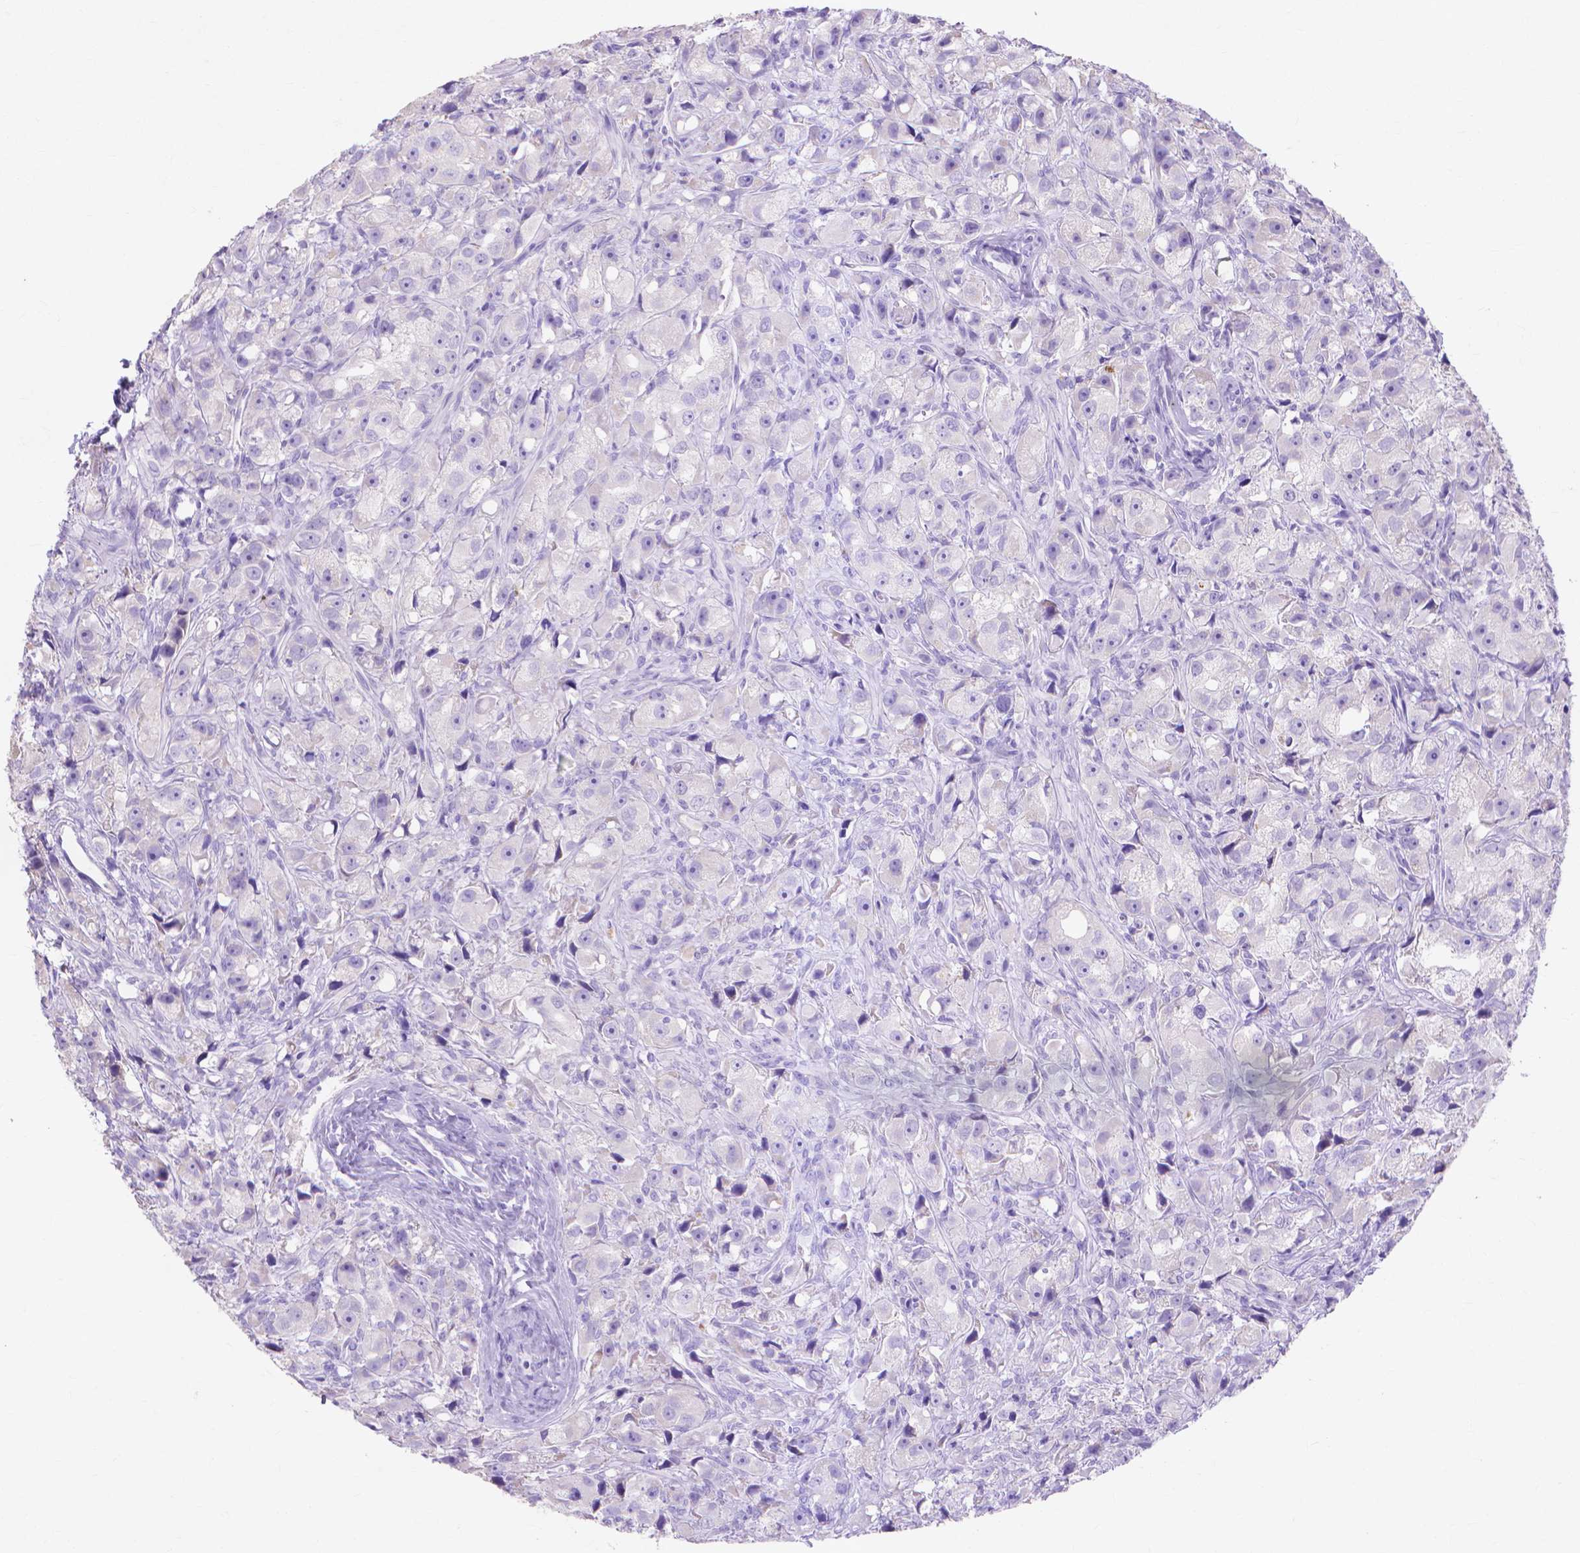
{"staining": {"intensity": "negative", "quantity": "none", "location": "none"}, "tissue": "prostate cancer", "cell_type": "Tumor cells", "image_type": "cancer", "snomed": [{"axis": "morphology", "description": "Adenocarcinoma, High grade"}, {"axis": "topography", "description": "Prostate"}], "caption": "DAB immunohistochemical staining of prostate cancer (adenocarcinoma (high-grade)) exhibits no significant expression in tumor cells. (IHC, brightfield microscopy, high magnification).", "gene": "MMP11", "patient": {"sex": "male", "age": 75}}